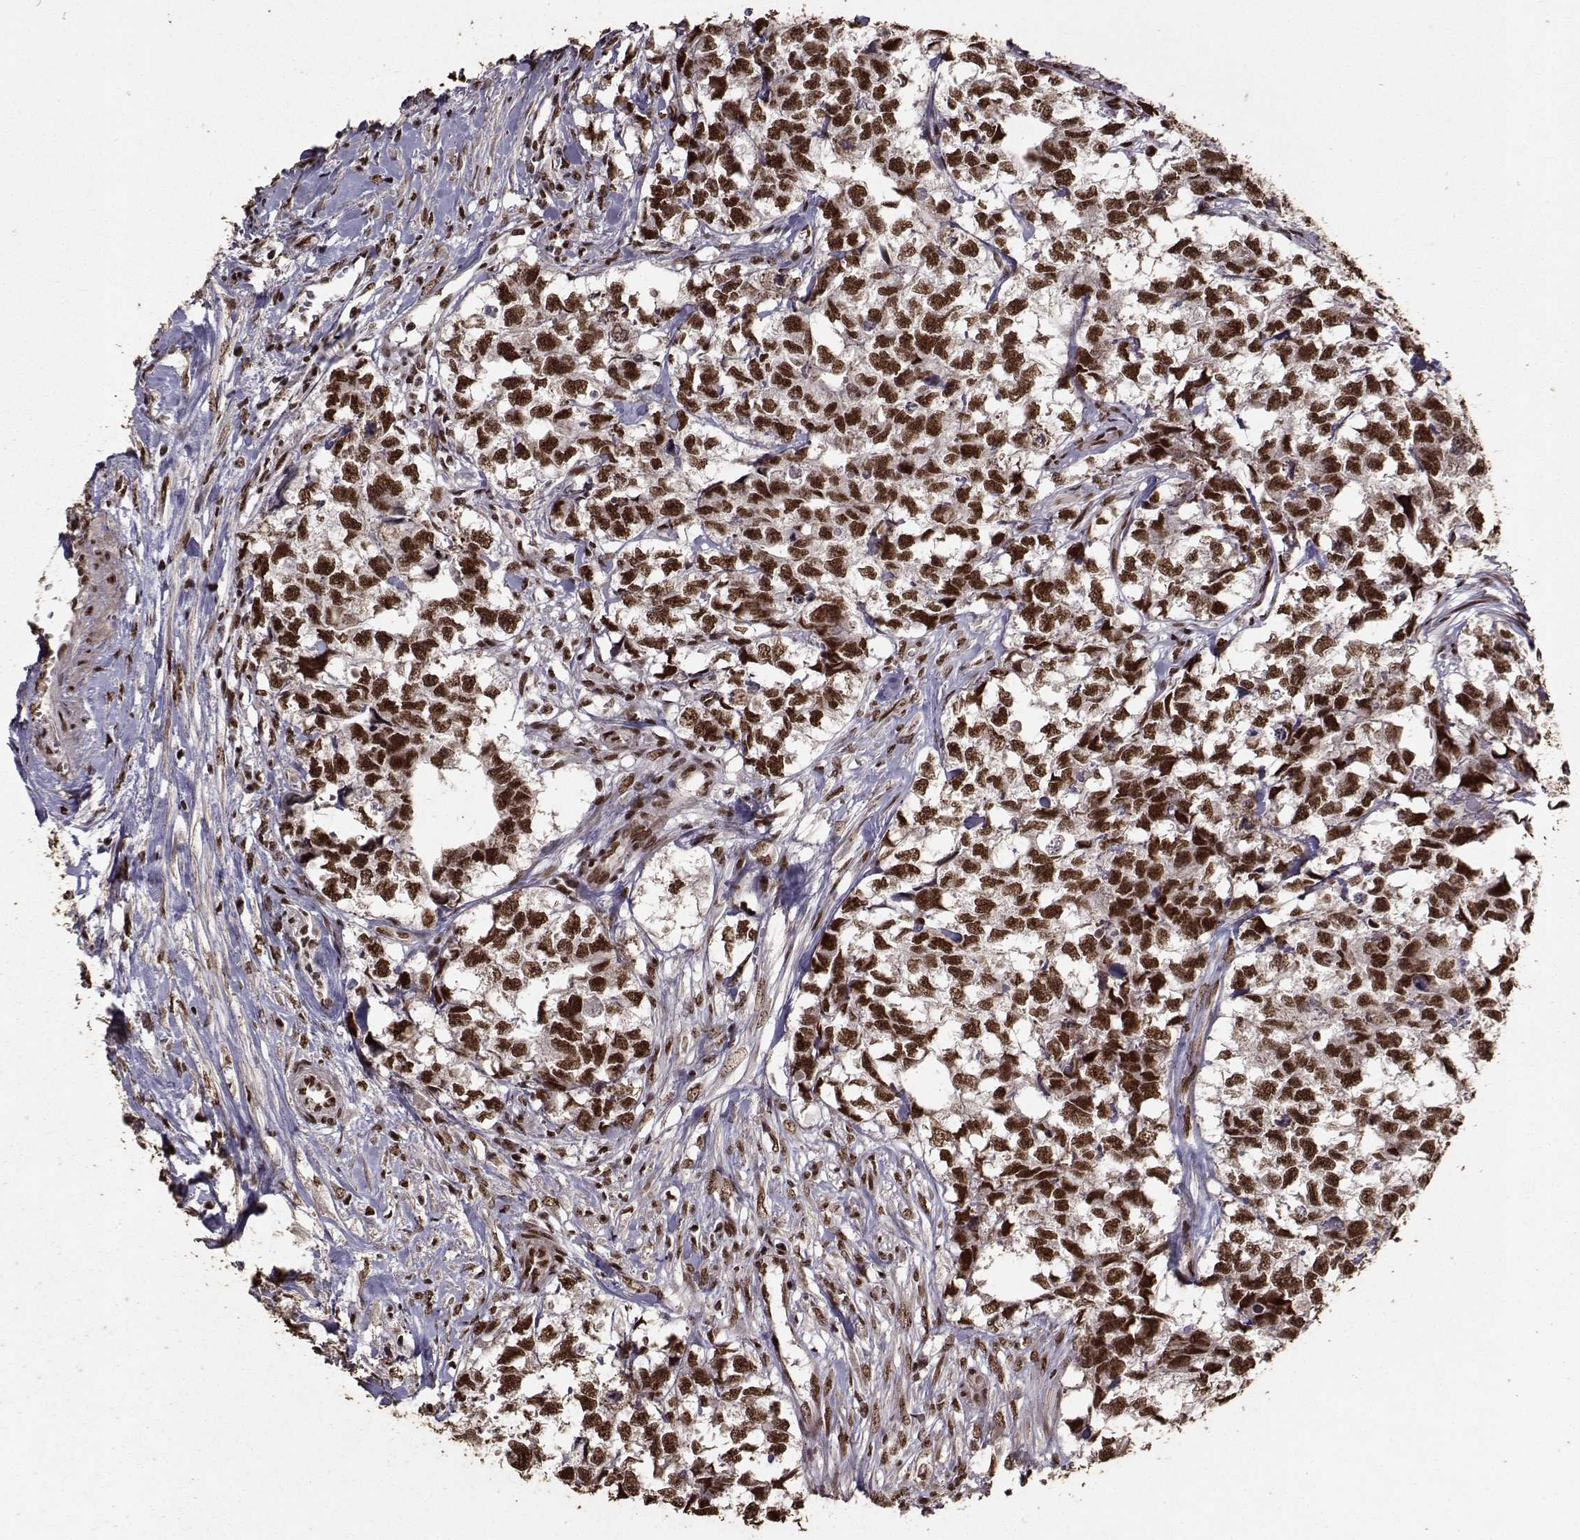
{"staining": {"intensity": "strong", "quantity": ">75%", "location": "nuclear"}, "tissue": "testis cancer", "cell_type": "Tumor cells", "image_type": "cancer", "snomed": [{"axis": "morphology", "description": "Carcinoma, Embryonal, NOS"}, {"axis": "morphology", "description": "Teratoma, malignant, NOS"}, {"axis": "topography", "description": "Testis"}], "caption": "The photomicrograph reveals immunohistochemical staining of testis cancer (teratoma (malignant)). There is strong nuclear expression is appreciated in approximately >75% of tumor cells. (Brightfield microscopy of DAB IHC at high magnification).", "gene": "SF1", "patient": {"sex": "male", "age": 44}}